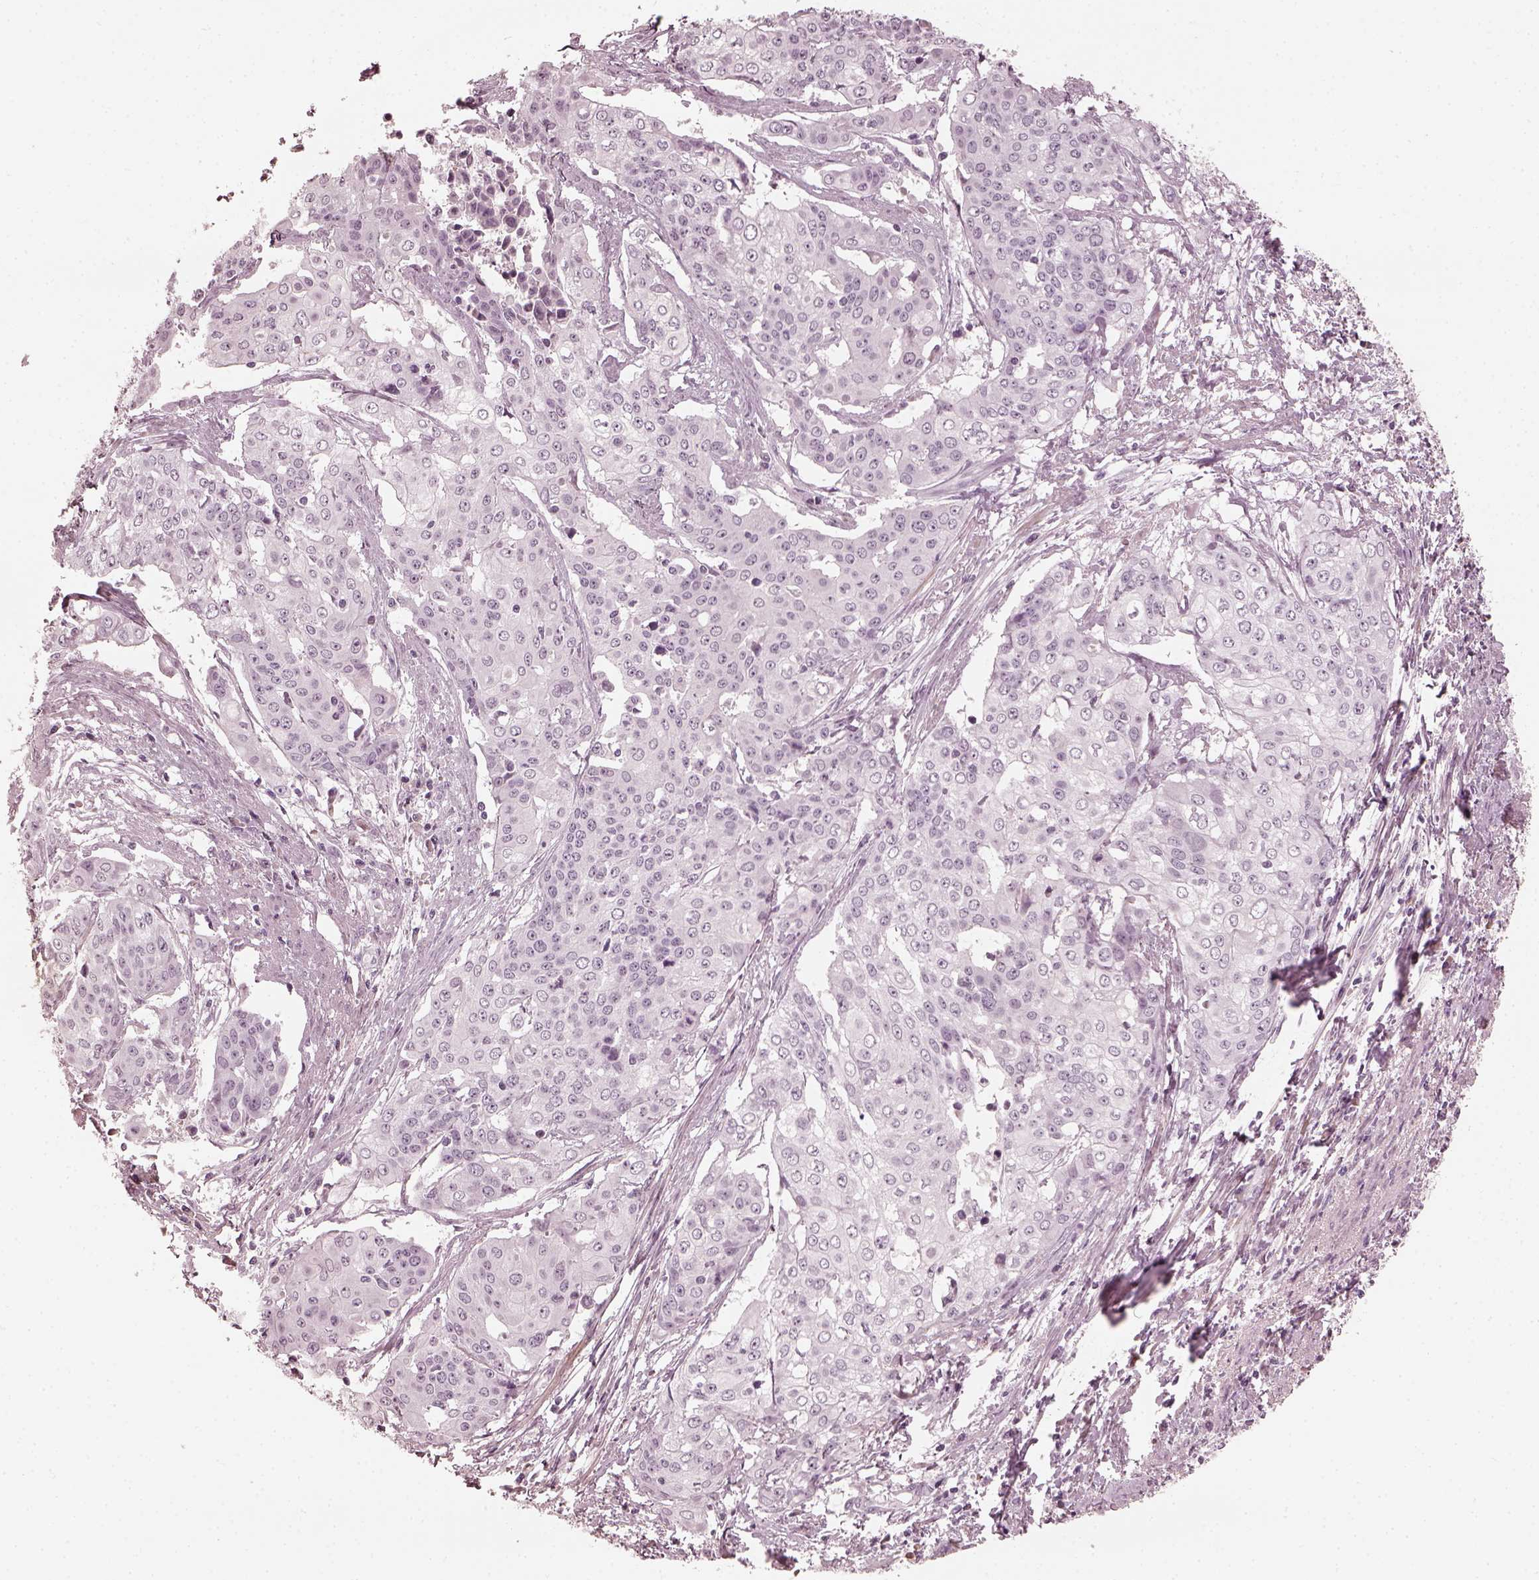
{"staining": {"intensity": "negative", "quantity": "none", "location": "none"}, "tissue": "cervical cancer", "cell_type": "Tumor cells", "image_type": "cancer", "snomed": [{"axis": "morphology", "description": "Squamous cell carcinoma, NOS"}, {"axis": "topography", "description": "Cervix"}], "caption": "This is a histopathology image of IHC staining of squamous cell carcinoma (cervical), which shows no expression in tumor cells.", "gene": "OPTC", "patient": {"sex": "female", "age": 39}}